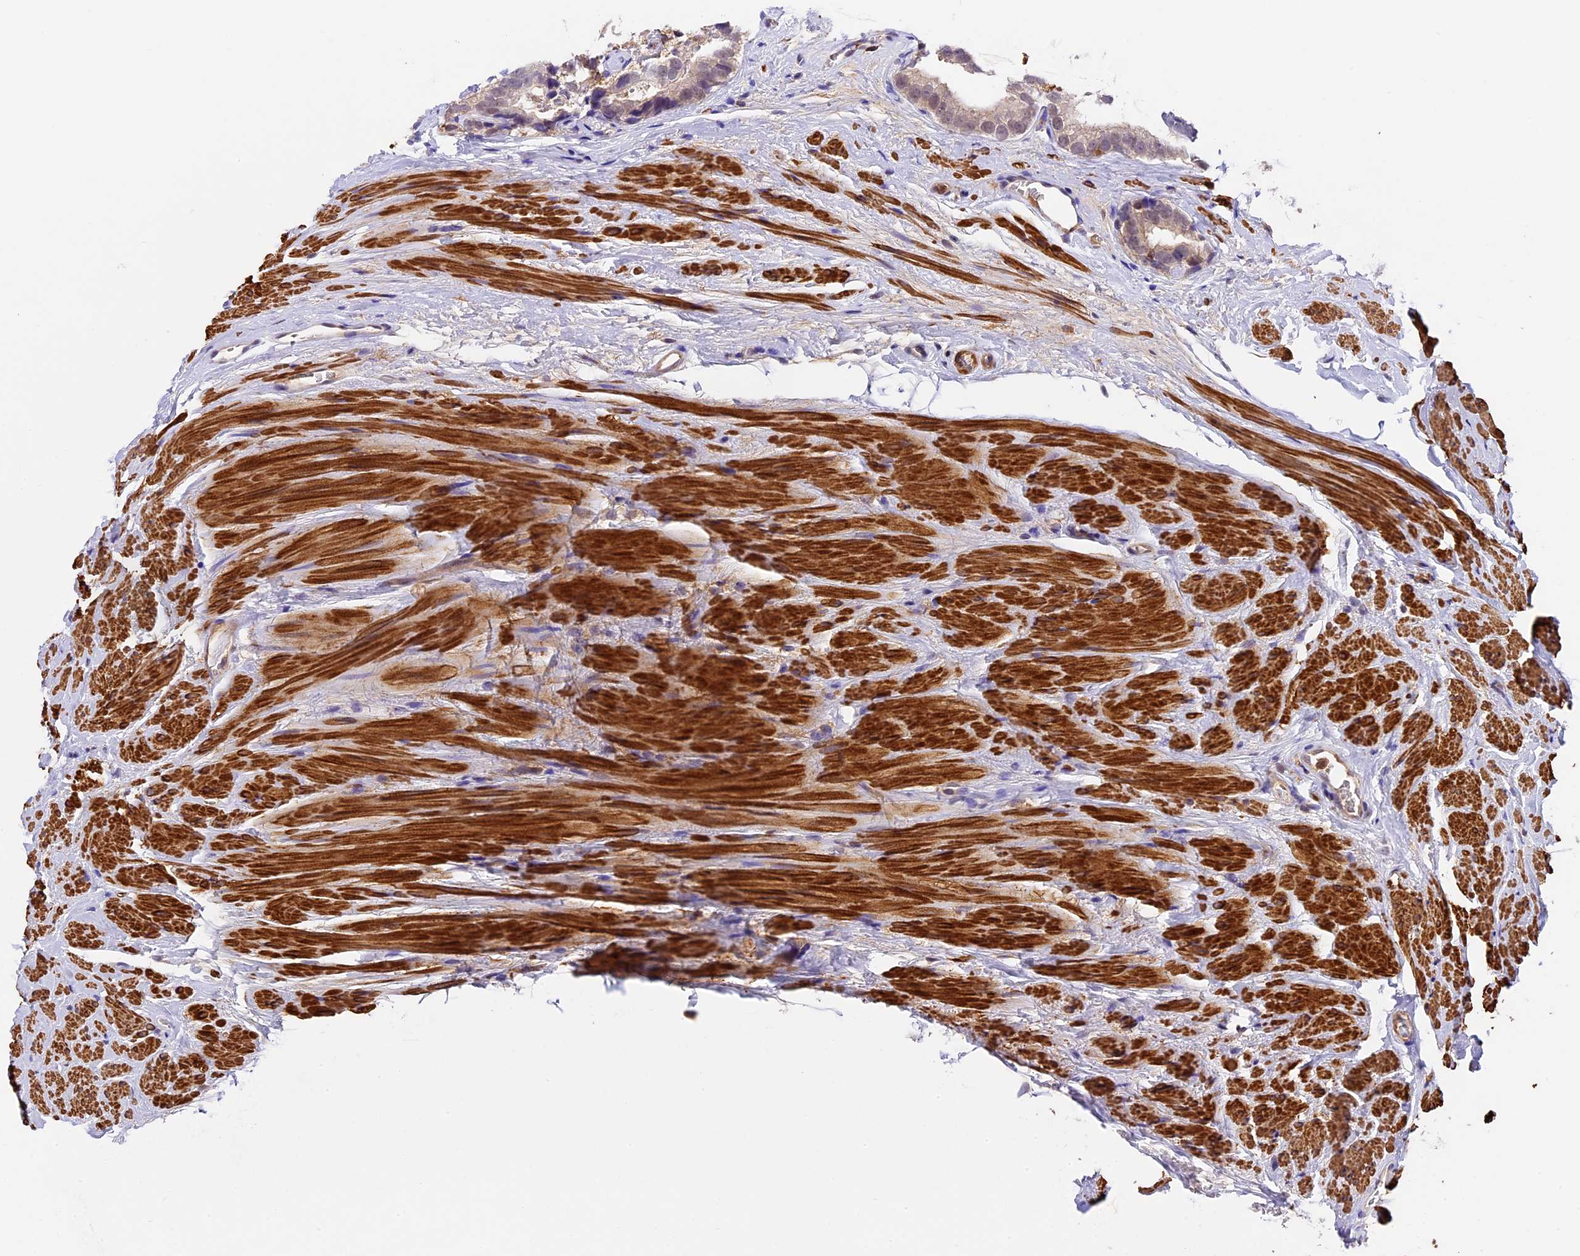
{"staining": {"intensity": "weak", "quantity": "<25%", "location": "nuclear"}, "tissue": "prostate cancer", "cell_type": "Tumor cells", "image_type": "cancer", "snomed": [{"axis": "morphology", "description": "Adenocarcinoma, High grade"}, {"axis": "topography", "description": "Prostate"}], "caption": "This is an immunohistochemistry (IHC) histopathology image of human adenocarcinoma (high-grade) (prostate). There is no positivity in tumor cells.", "gene": "TBC1D1", "patient": {"sex": "male", "age": 56}}